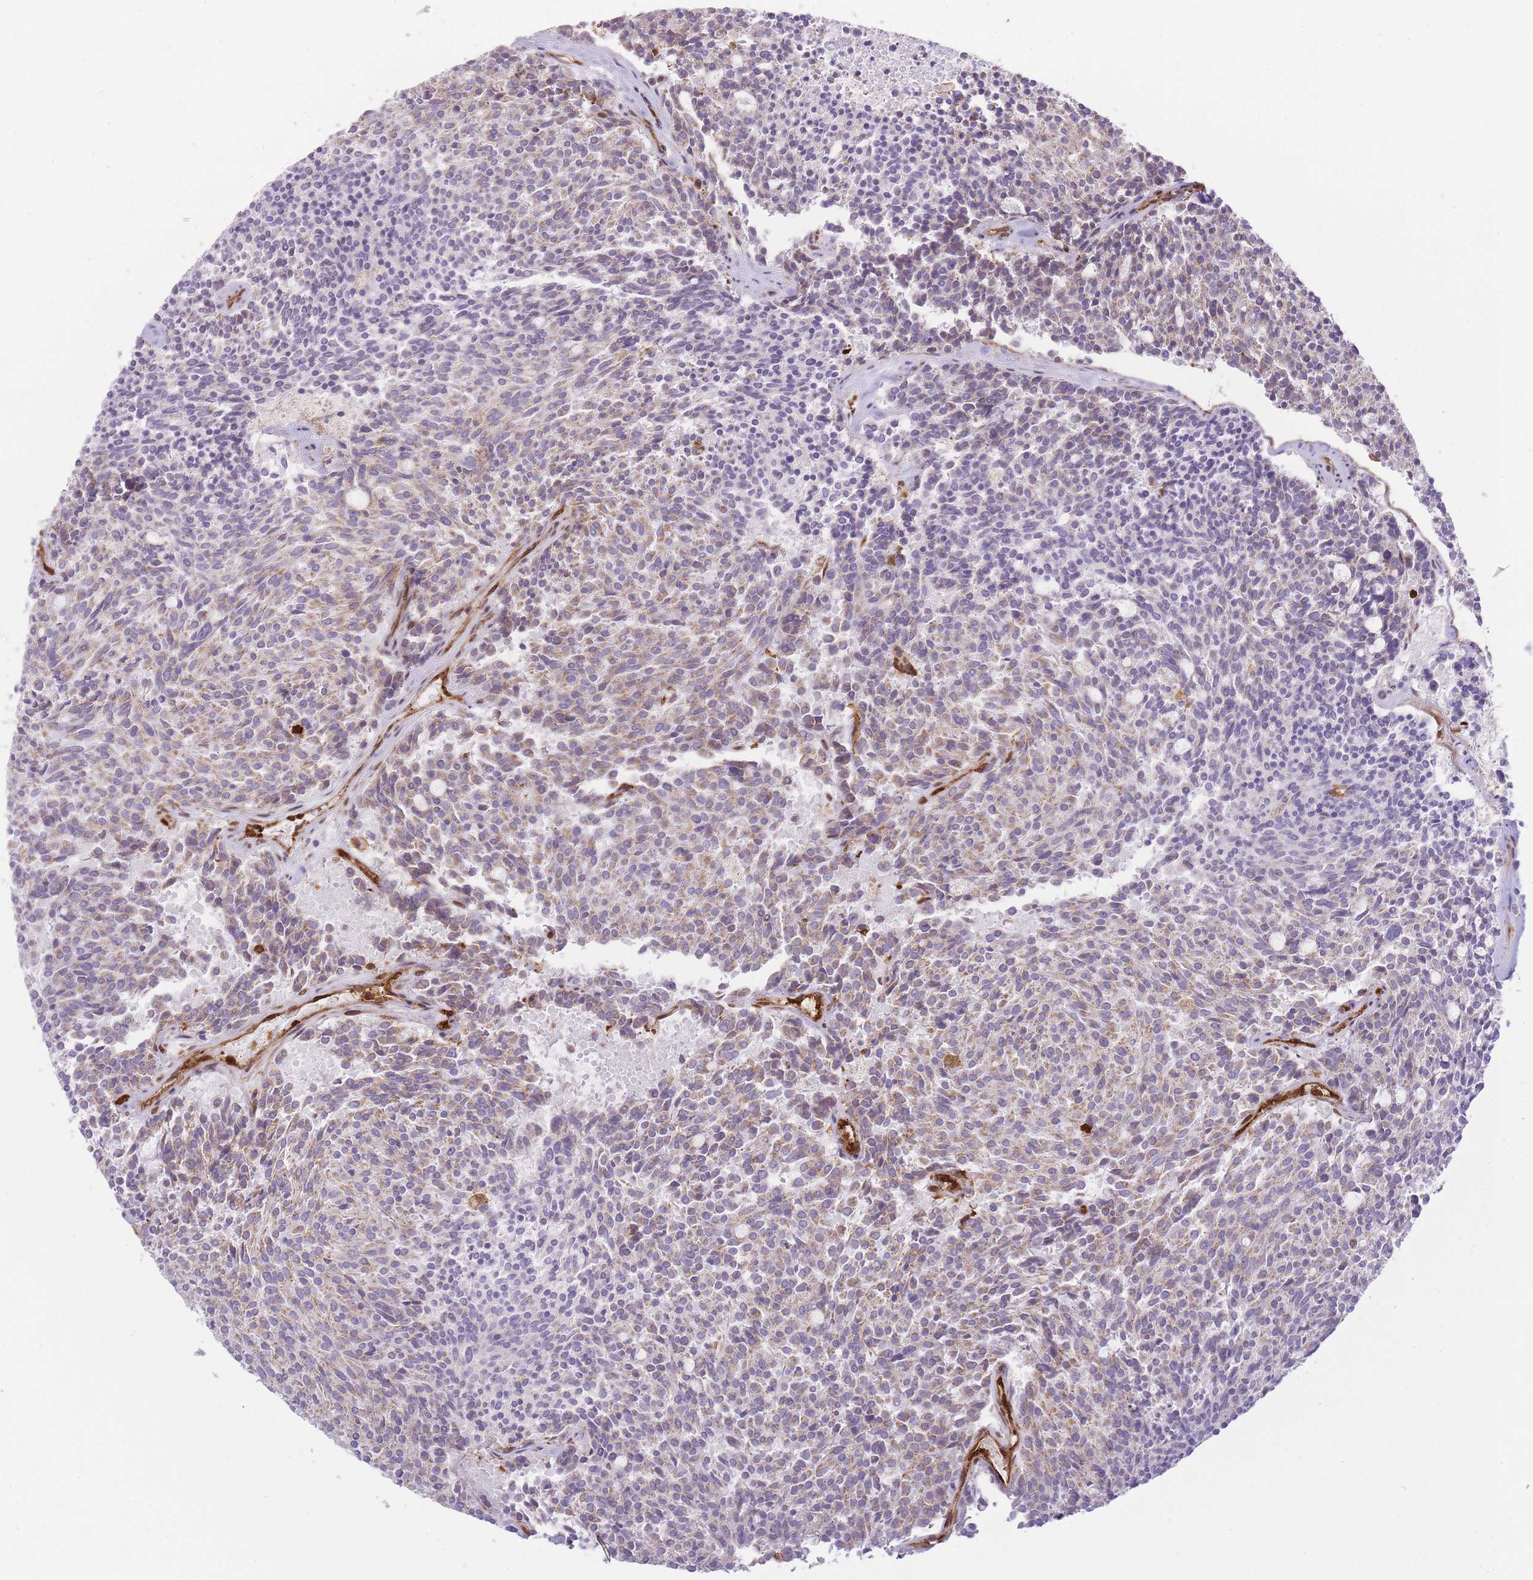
{"staining": {"intensity": "weak", "quantity": "25%-75%", "location": "cytoplasmic/membranous"}, "tissue": "carcinoid", "cell_type": "Tumor cells", "image_type": "cancer", "snomed": [{"axis": "morphology", "description": "Carcinoid, malignant, NOS"}, {"axis": "topography", "description": "Pancreas"}], "caption": "Human malignant carcinoid stained for a protein (brown) exhibits weak cytoplasmic/membranous positive expression in approximately 25%-75% of tumor cells.", "gene": "MSN", "patient": {"sex": "female", "age": 54}}